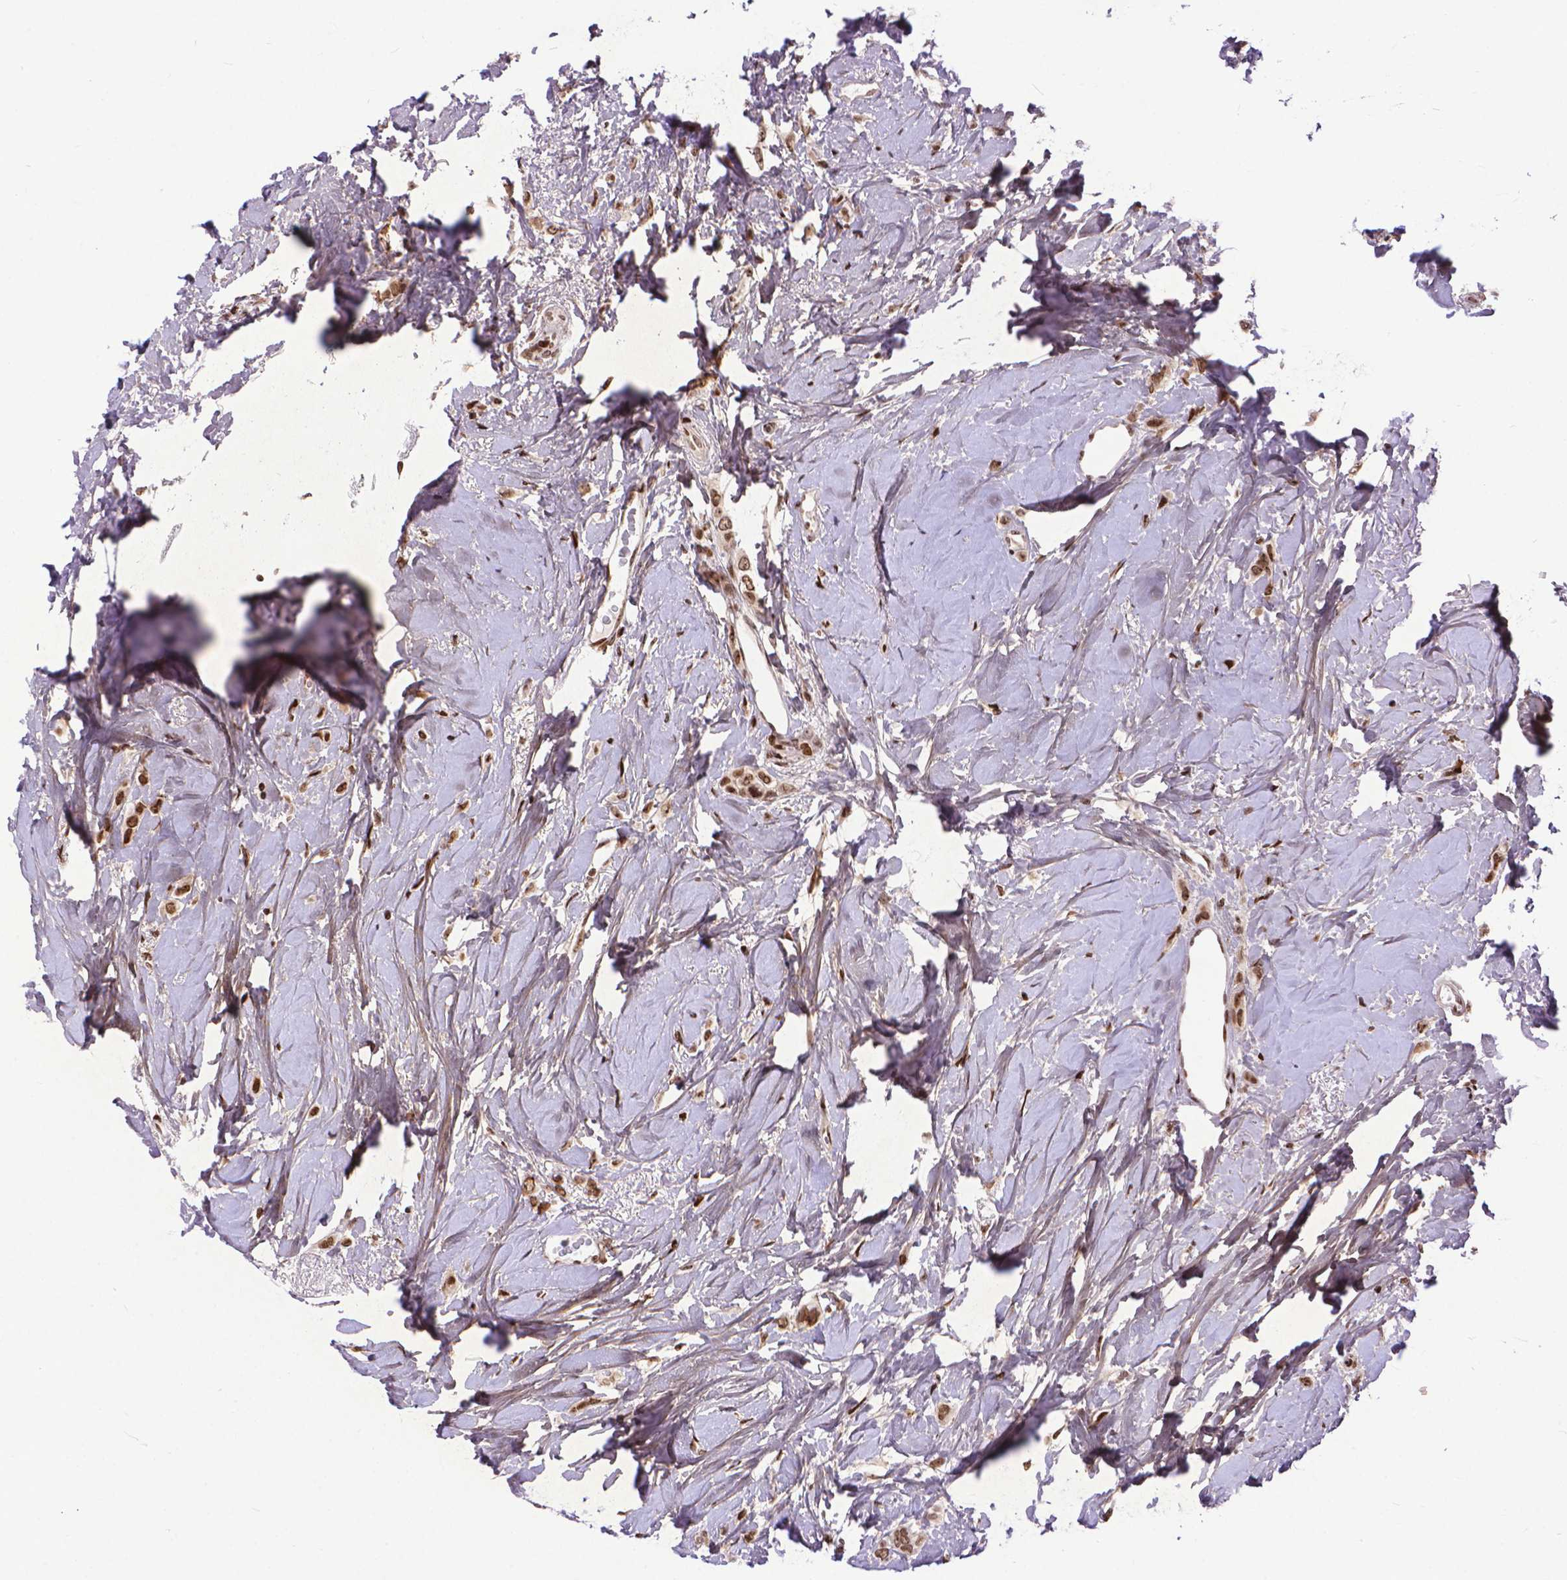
{"staining": {"intensity": "moderate", "quantity": ">75%", "location": "nuclear"}, "tissue": "breast cancer", "cell_type": "Tumor cells", "image_type": "cancer", "snomed": [{"axis": "morphology", "description": "Lobular carcinoma"}, {"axis": "topography", "description": "Breast"}], "caption": "High-magnification brightfield microscopy of breast cancer stained with DAB (3,3'-diaminobenzidine) (brown) and counterstained with hematoxylin (blue). tumor cells exhibit moderate nuclear staining is appreciated in about>75% of cells.", "gene": "AMER1", "patient": {"sex": "female", "age": 66}}